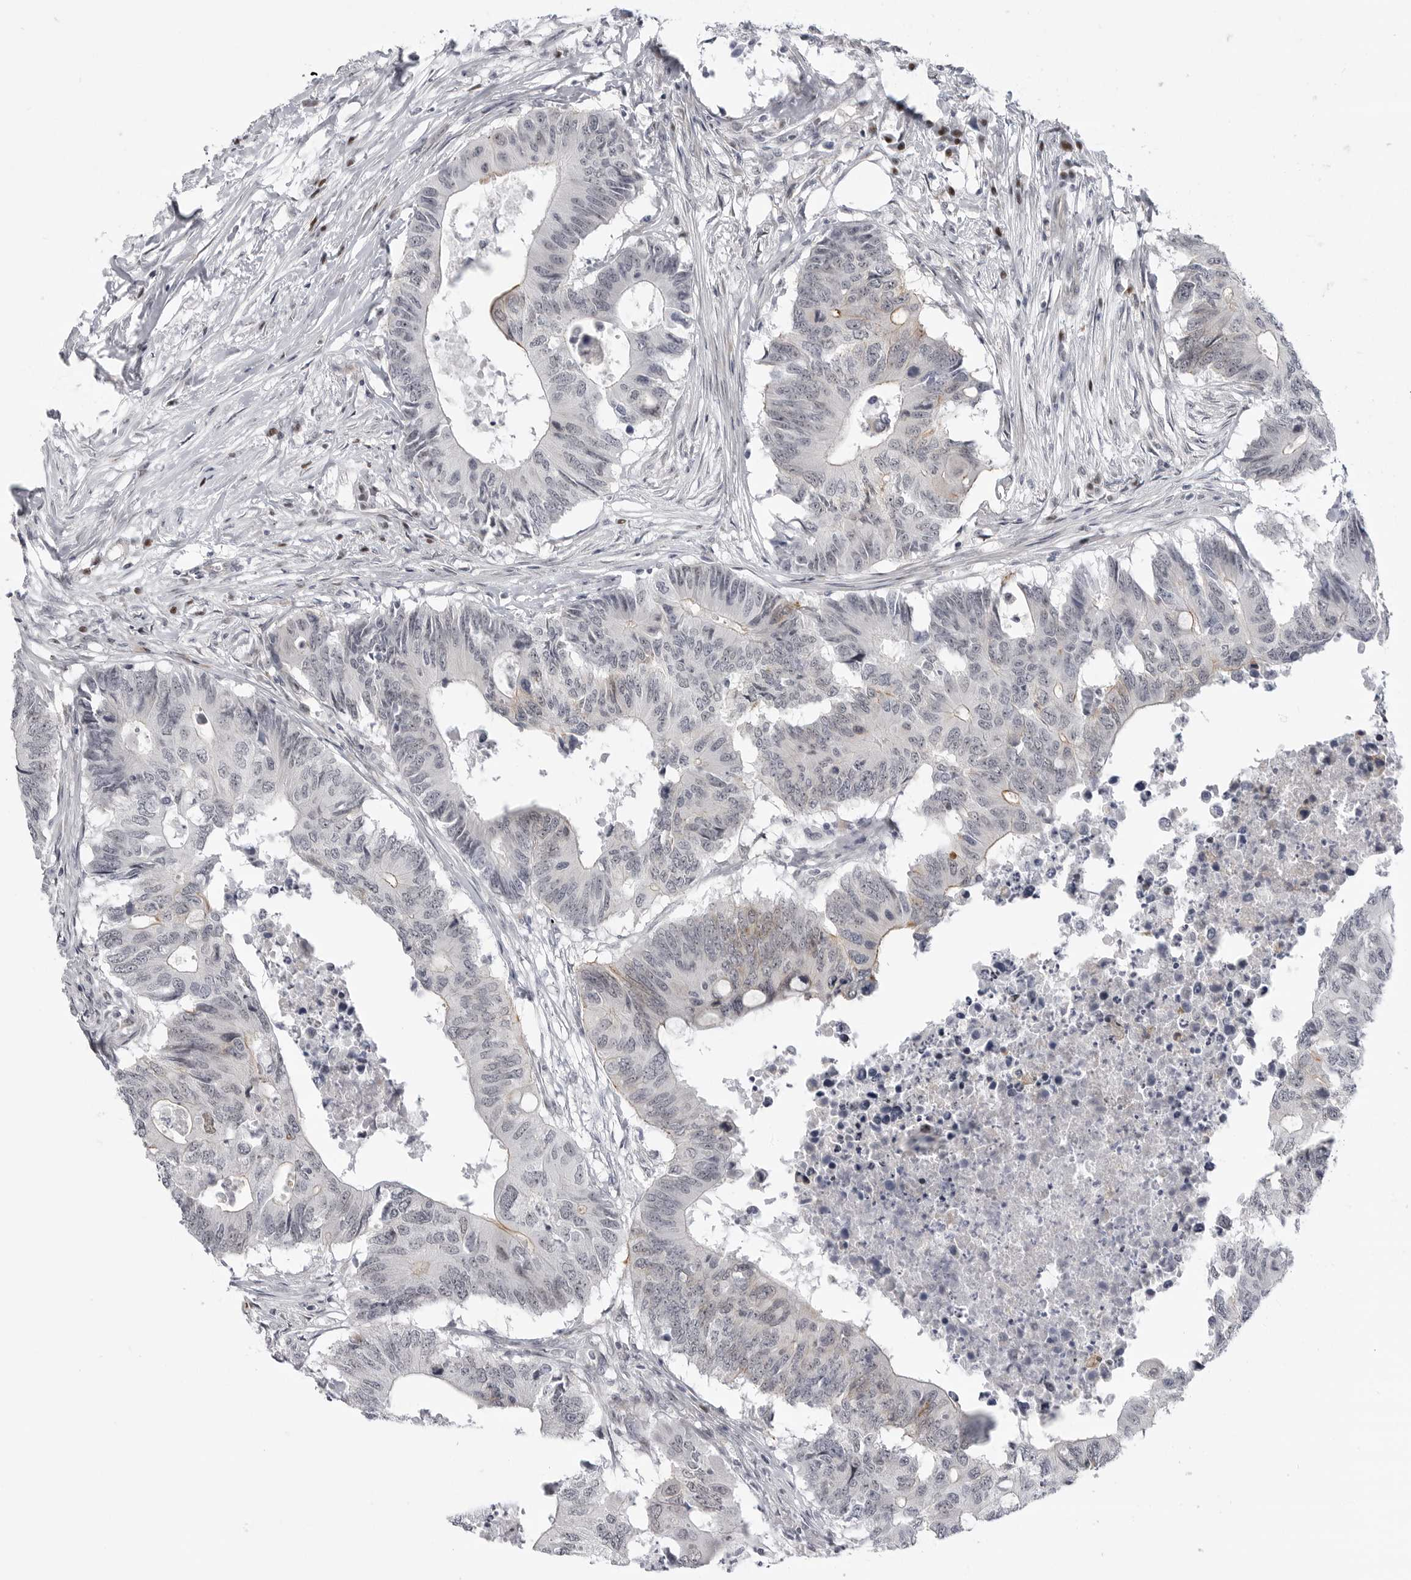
{"staining": {"intensity": "negative", "quantity": "none", "location": "none"}, "tissue": "colorectal cancer", "cell_type": "Tumor cells", "image_type": "cancer", "snomed": [{"axis": "morphology", "description": "Adenocarcinoma, NOS"}, {"axis": "topography", "description": "Colon"}], "caption": "A high-resolution histopathology image shows IHC staining of adenocarcinoma (colorectal), which reveals no significant positivity in tumor cells.", "gene": "CEP295NL", "patient": {"sex": "male", "age": 71}}